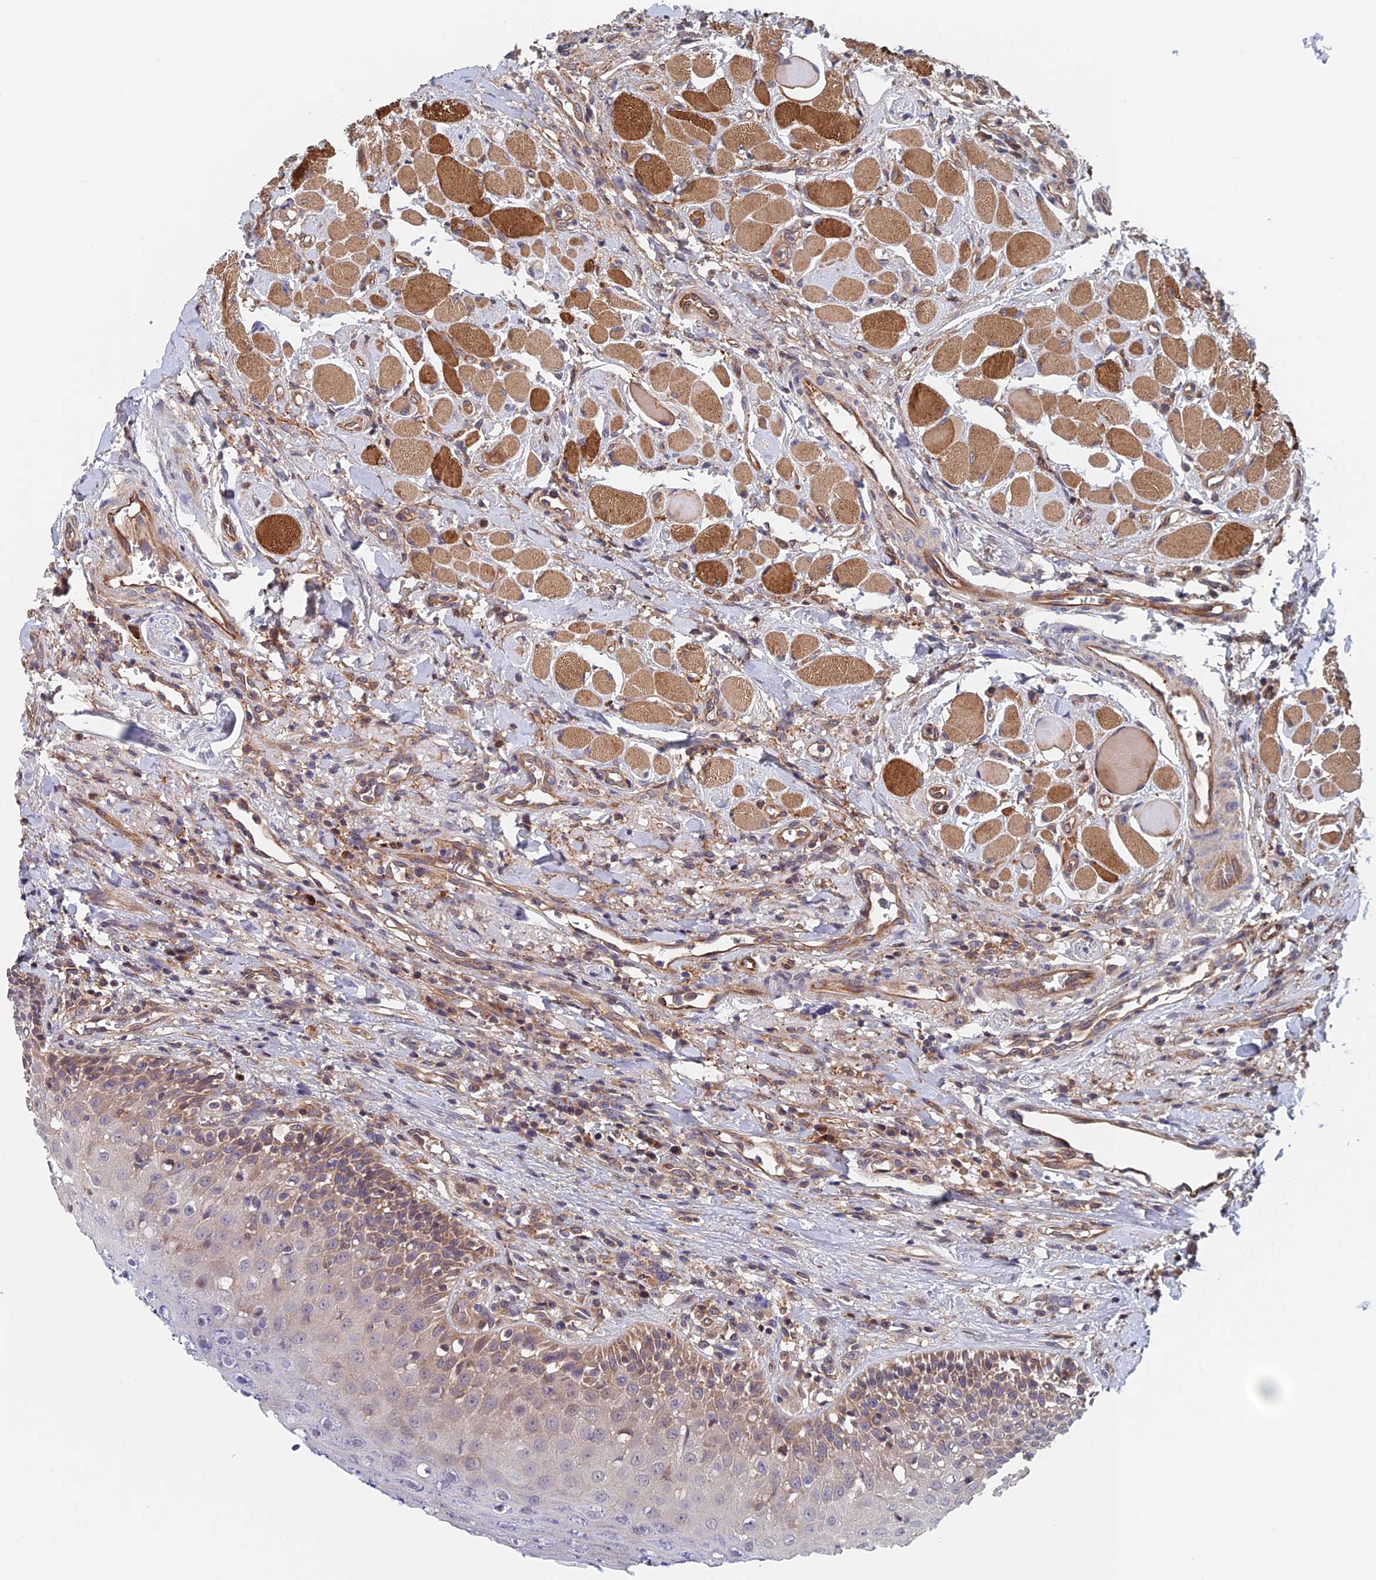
{"staining": {"intensity": "weak", "quantity": "25%-75%", "location": "cytoplasmic/membranous"}, "tissue": "oral mucosa", "cell_type": "Squamous epithelial cells", "image_type": "normal", "snomed": [{"axis": "morphology", "description": "Normal tissue, NOS"}, {"axis": "topography", "description": "Oral tissue"}], "caption": "Protein expression analysis of unremarkable human oral mucosa reveals weak cytoplasmic/membranous expression in about 25%-75% of squamous epithelial cells.", "gene": "NUDT16L1", "patient": {"sex": "female", "age": 70}}